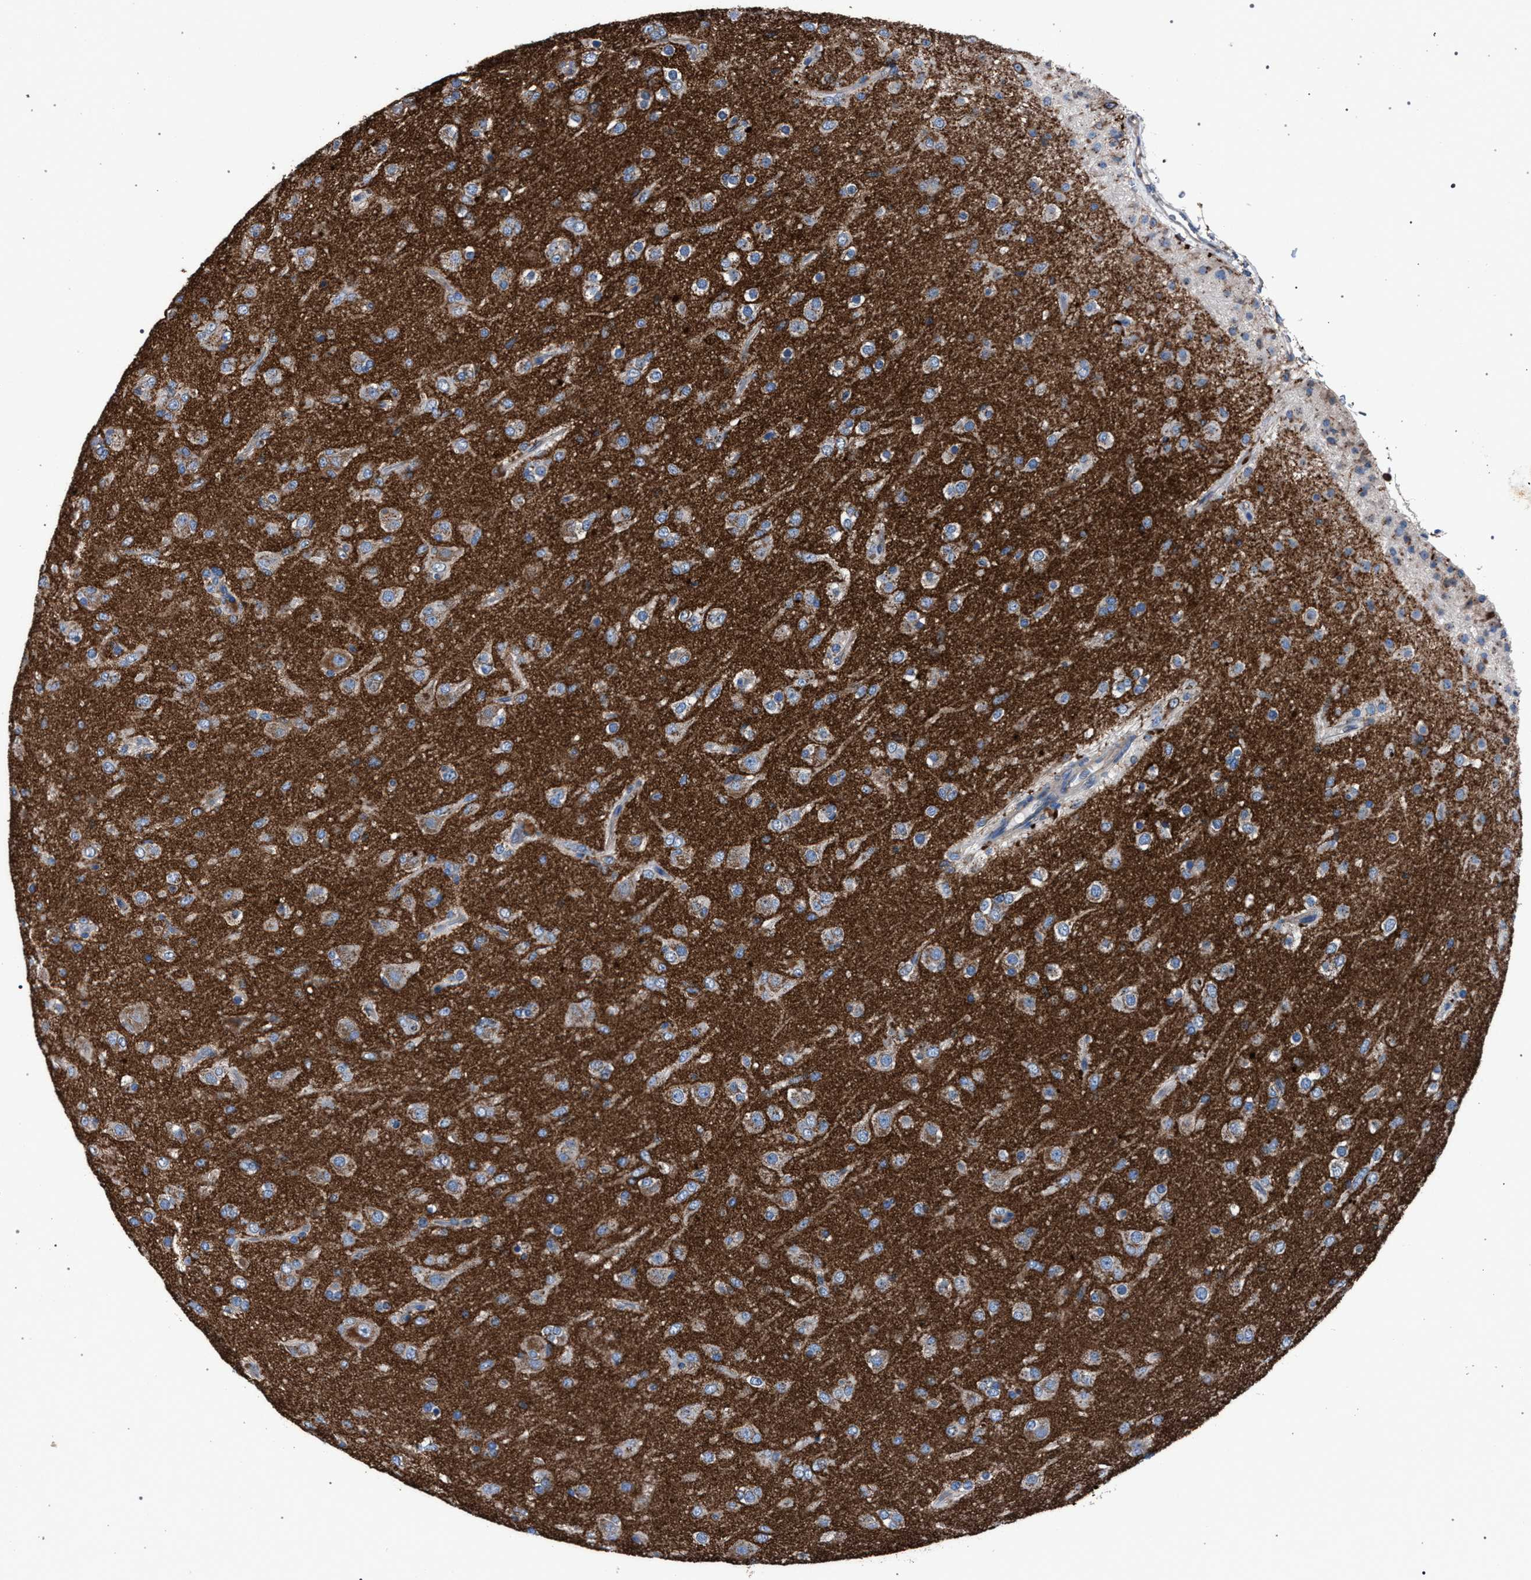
{"staining": {"intensity": "moderate", "quantity": "<25%", "location": "cytoplasmic/membranous"}, "tissue": "glioma", "cell_type": "Tumor cells", "image_type": "cancer", "snomed": [{"axis": "morphology", "description": "Glioma, malignant, Low grade"}, {"axis": "topography", "description": "Brain"}], "caption": "This is an image of immunohistochemistry (IHC) staining of malignant glioma (low-grade), which shows moderate staining in the cytoplasmic/membranous of tumor cells.", "gene": "ATP6V0A1", "patient": {"sex": "male", "age": 65}}